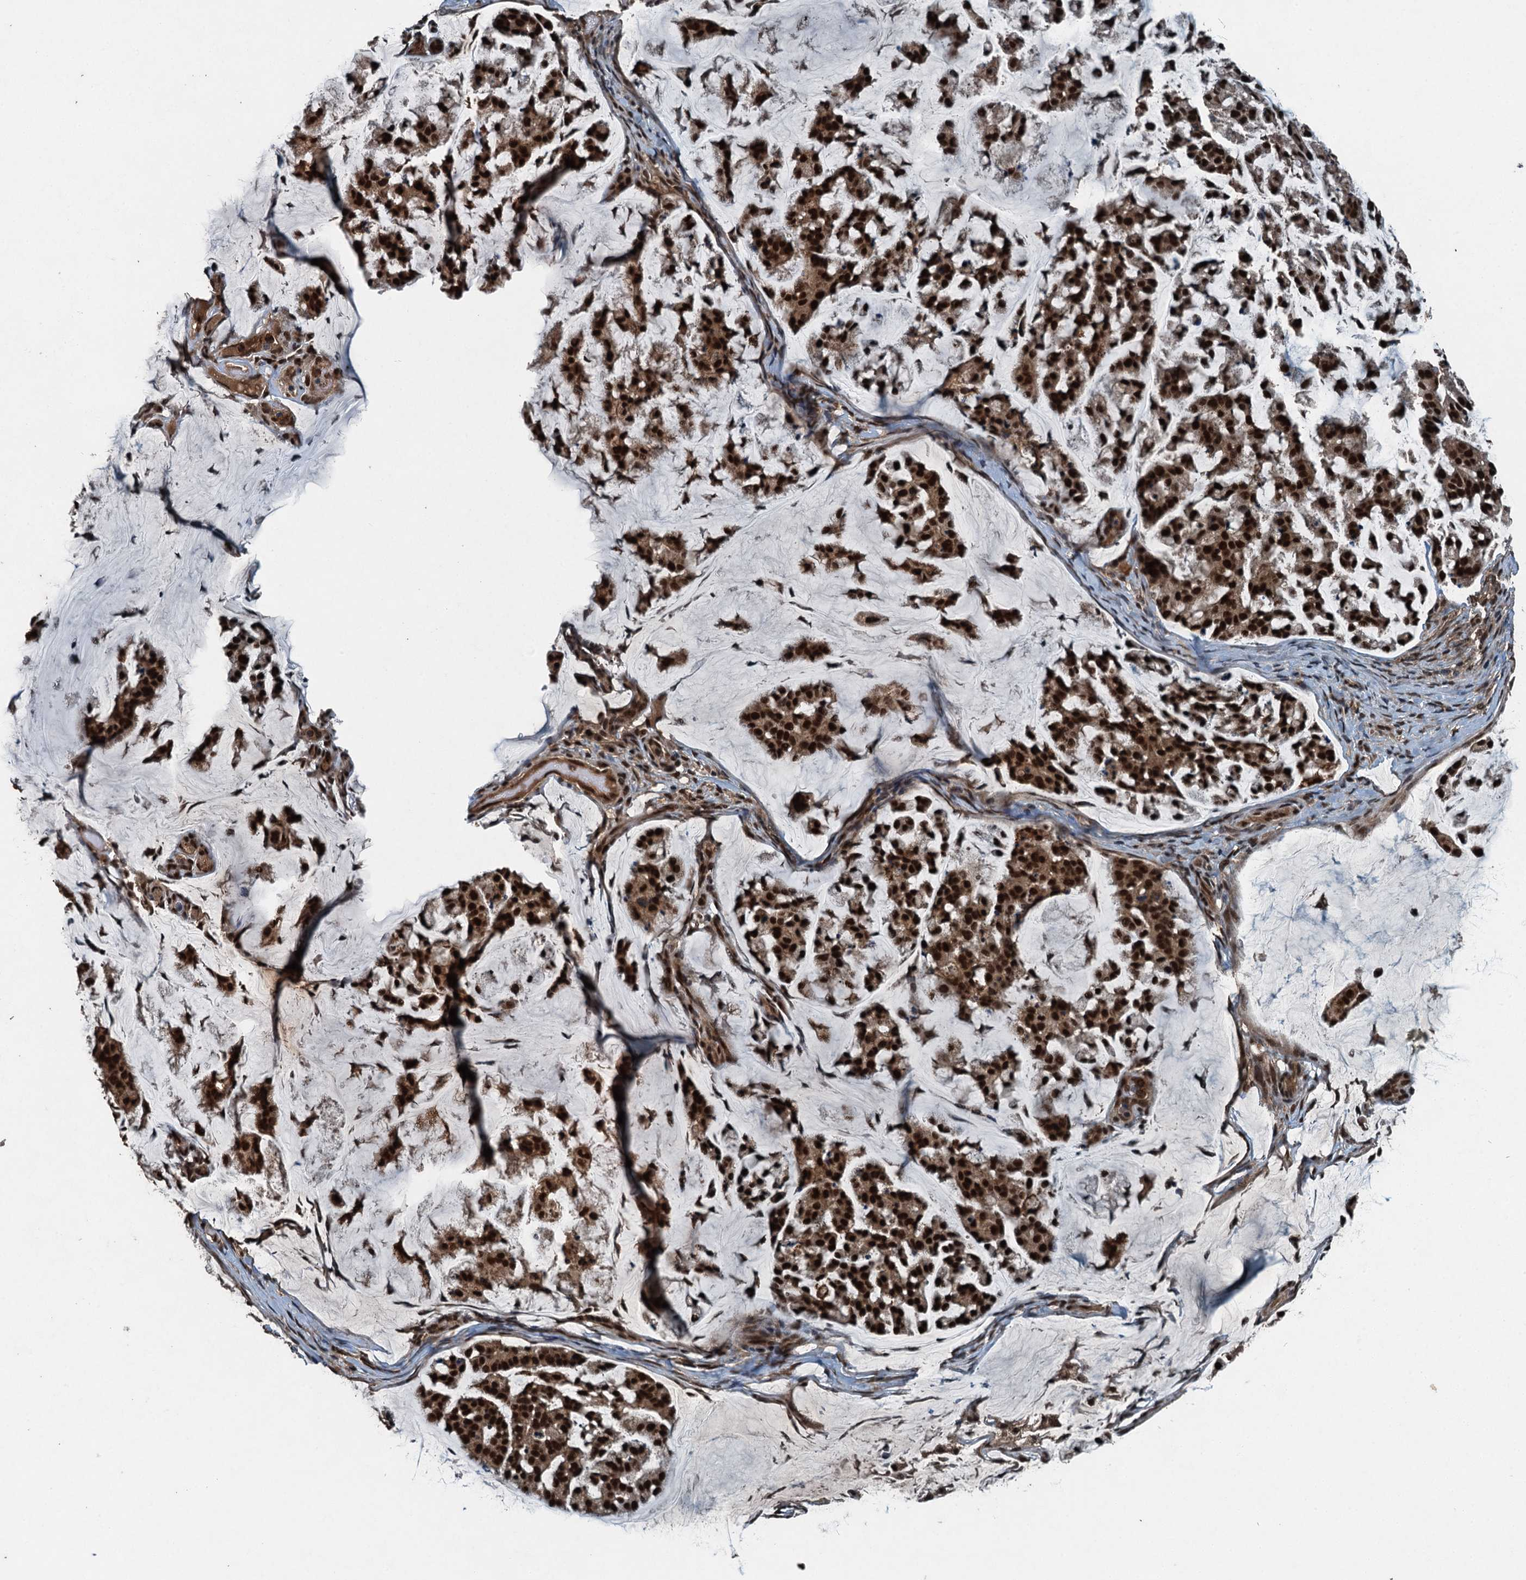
{"staining": {"intensity": "strong", "quantity": ">75%", "location": "cytoplasmic/membranous,nuclear"}, "tissue": "stomach cancer", "cell_type": "Tumor cells", "image_type": "cancer", "snomed": [{"axis": "morphology", "description": "Adenocarcinoma, NOS"}, {"axis": "topography", "description": "Stomach, lower"}], "caption": "Immunohistochemistry of human stomach adenocarcinoma displays high levels of strong cytoplasmic/membranous and nuclear positivity in about >75% of tumor cells.", "gene": "UBXN6", "patient": {"sex": "male", "age": 67}}